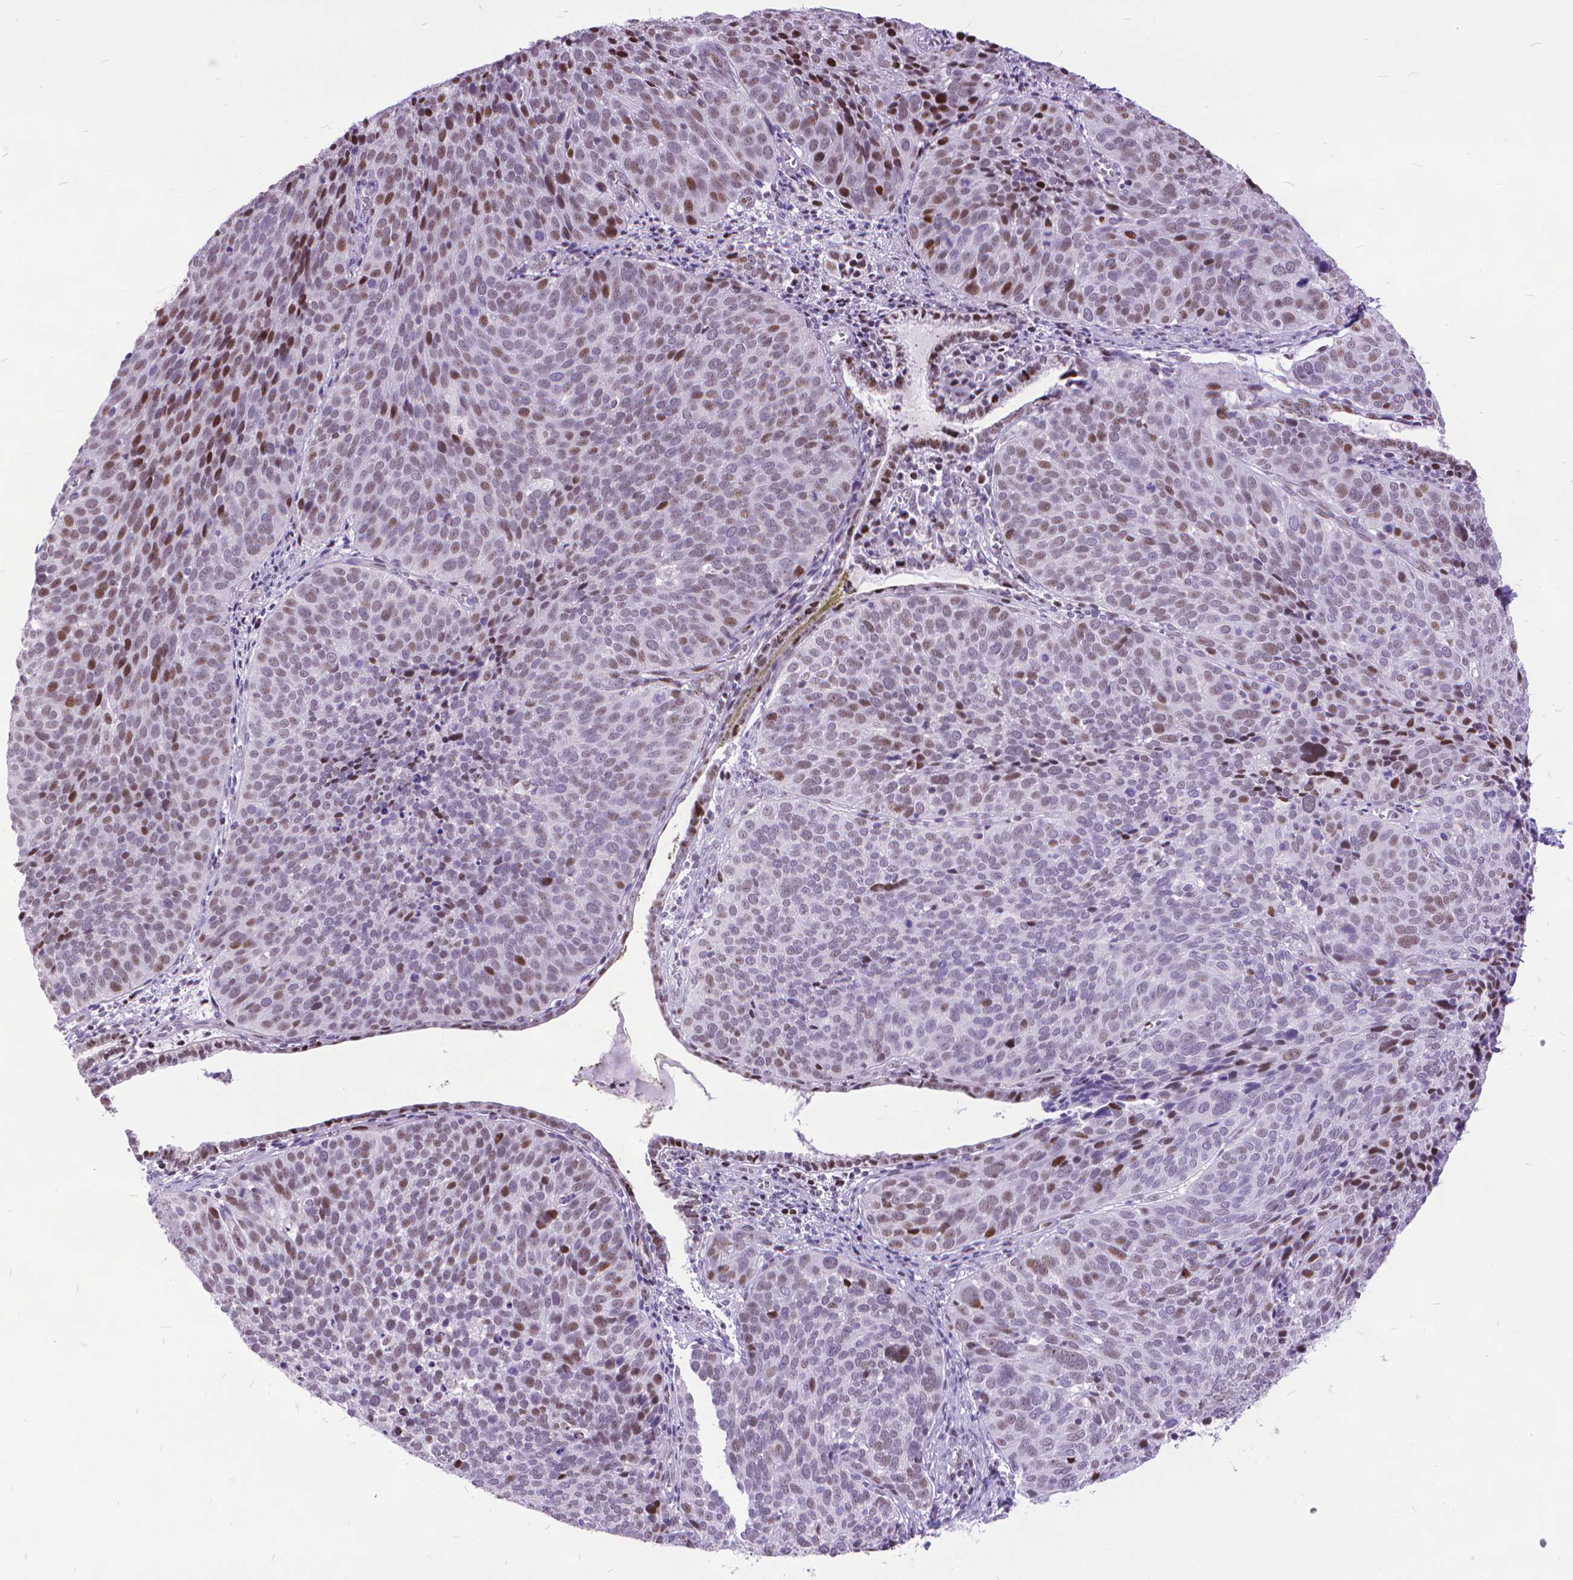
{"staining": {"intensity": "strong", "quantity": "<25%", "location": "nuclear"}, "tissue": "cervical cancer", "cell_type": "Tumor cells", "image_type": "cancer", "snomed": [{"axis": "morphology", "description": "Squamous cell carcinoma, NOS"}, {"axis": "topography", "description": "Cervix"}], "caption": "Strong nuclear protein staining is seen in approximately <25% of tumor cells in cervical cancer (squamous cell carcinoma).", "gene": "POLE4", "patient": {"sex": "female", "age": 39}}